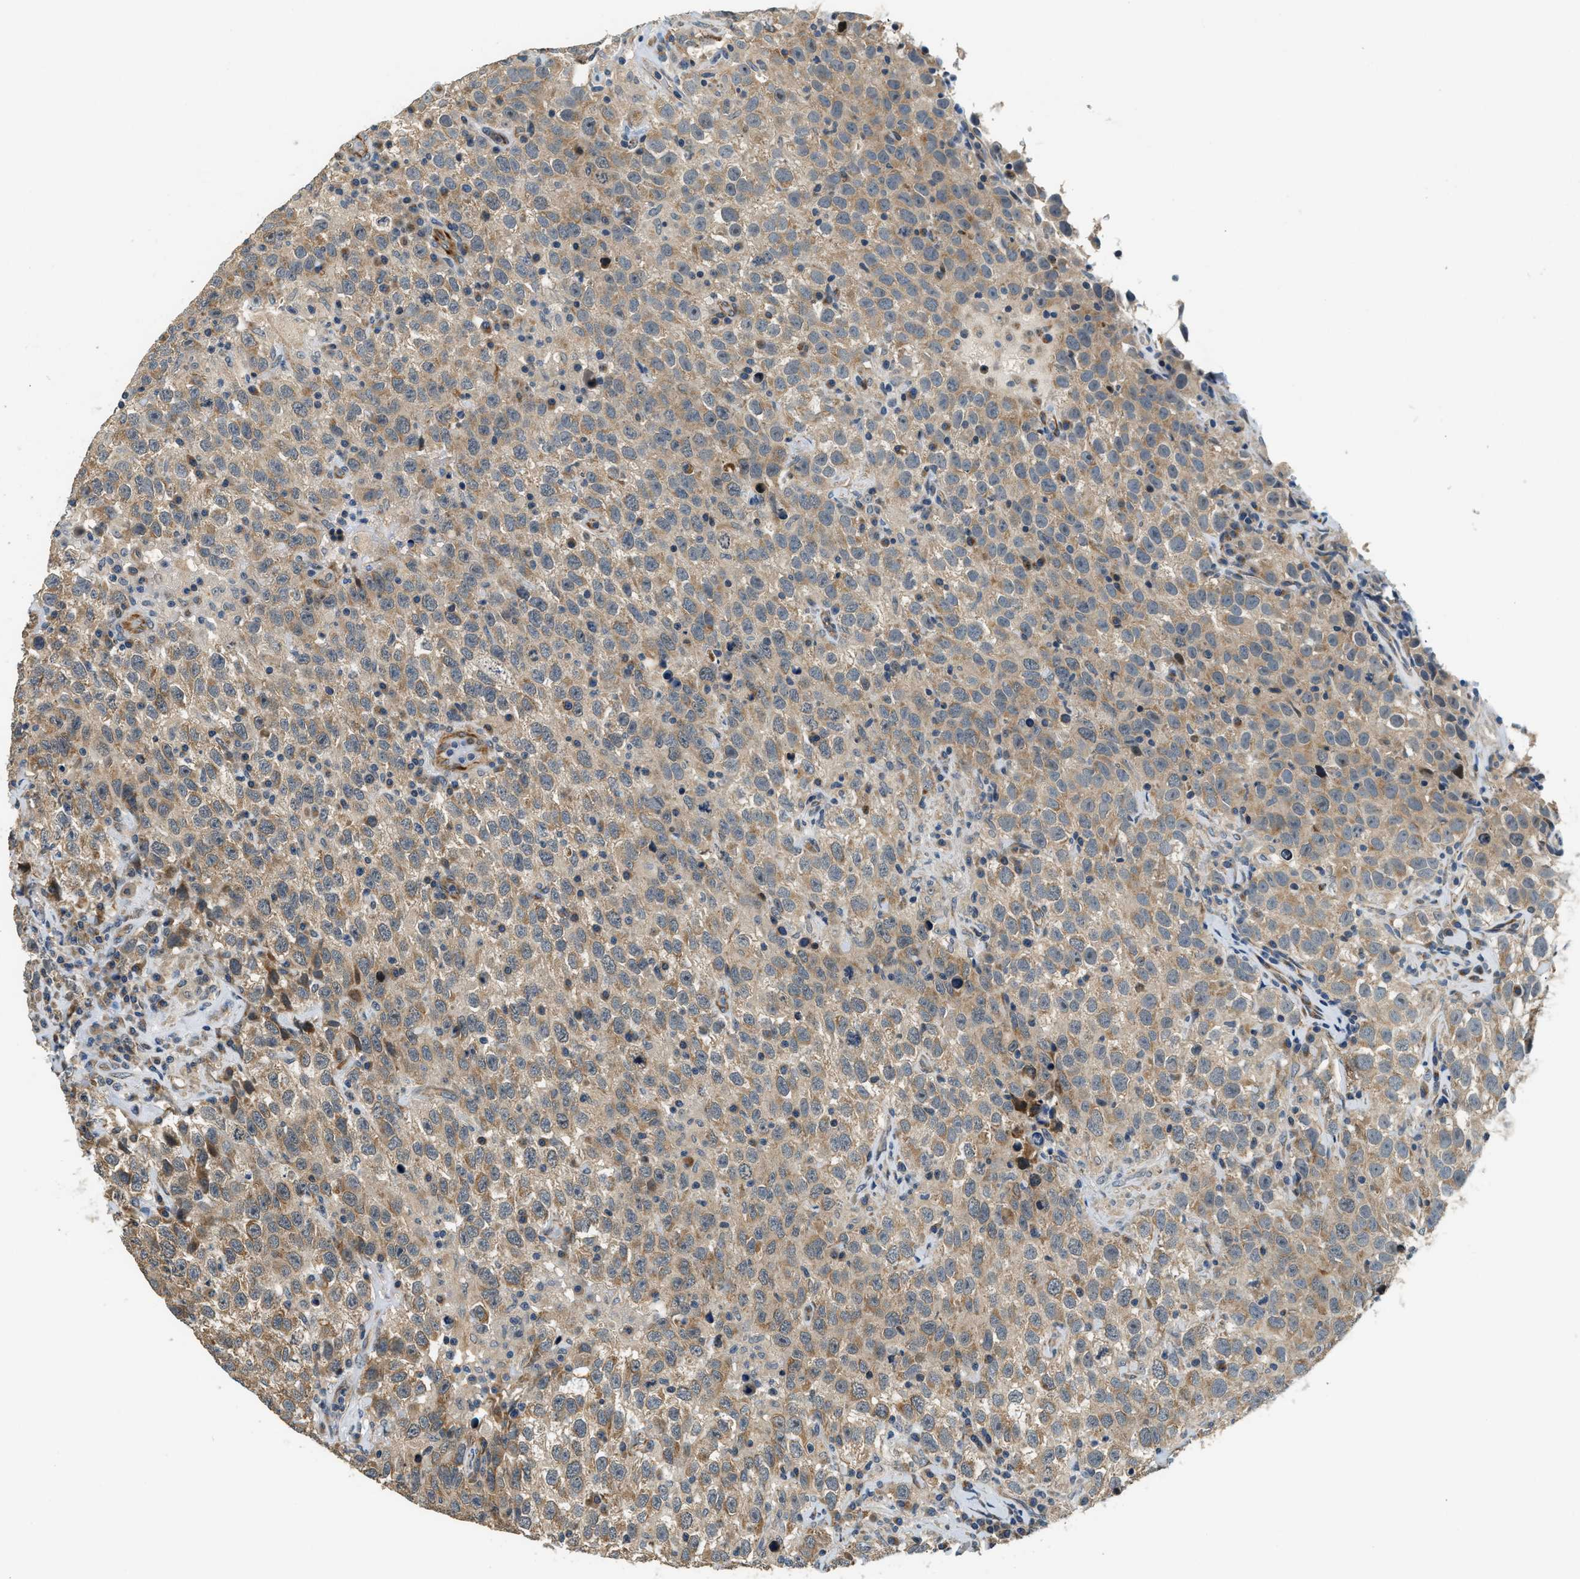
{"staining": {"intensity": "moderate", "quantity": ">75%", "location": "cytoplasmic/membranous"}, "tissue": "testis cancer", "cell_type": "Tumor cells", "image_type": "cancer", "snomed": [{"axis": "morphology", "description": "Seminoma, NOS"}, {"axis": "topography", "description": "Testis"}], "caption": "Testis seminoma stained for a protein shows moderate cytoplasmic/membranous positivity in tumor cells. (DAB (3,3'-diaminobenzidine) = brown stain, brightfield microscopy at high magnification).", "gene": "ALOX12", "patient": {"sex": "male", "age": 41}}